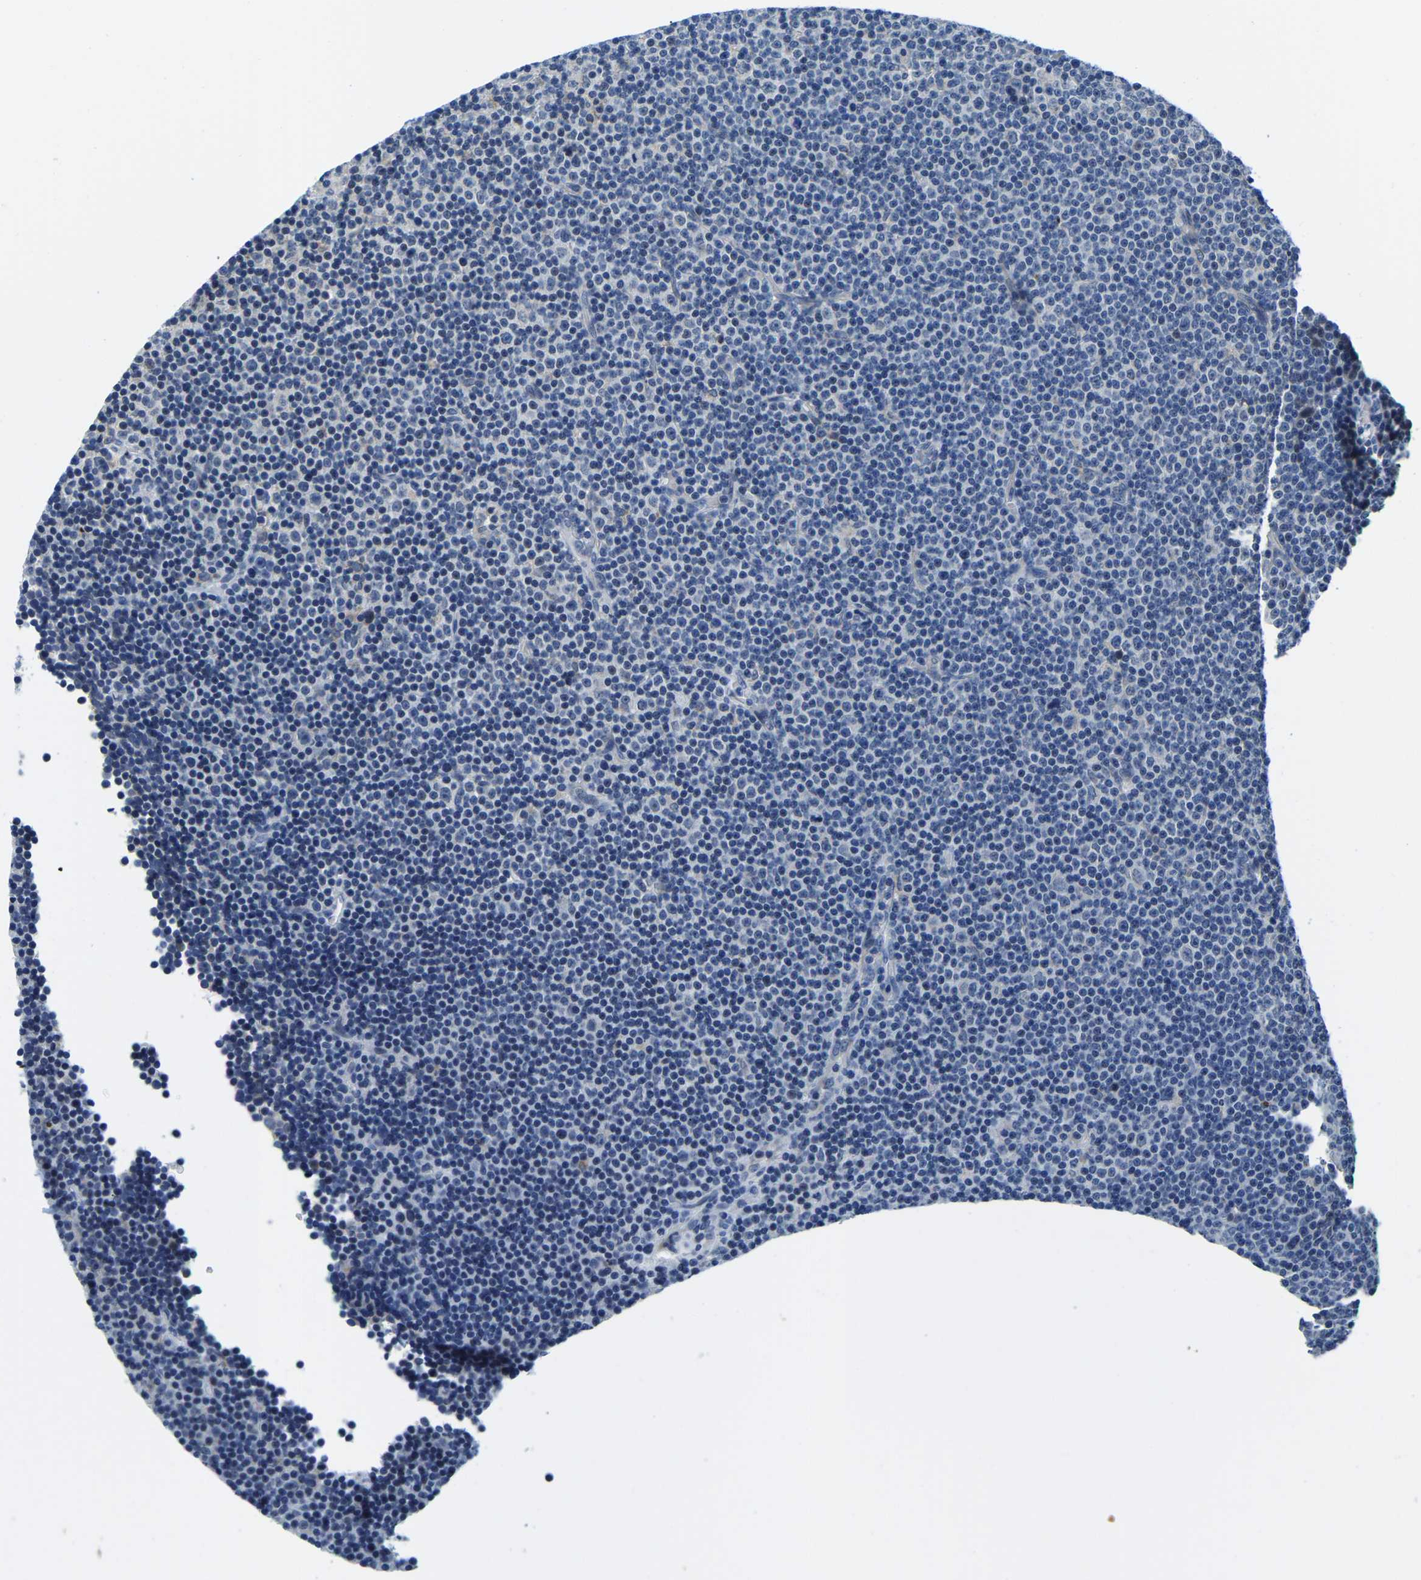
{"staining": {"intensity": "negative", "quantity": "none", "location": "none"}, "tissue": "lymphoma", "cell_type": "Tumor cells", "image_type": "cancer", "snomed": [{"axis": "morphology", "description": "Malignant lymphoma, non-Hodgkin's type, Low grade"}, {"axis": "topography", "description": "Lymph node"}], "caption": "This micrograph is of malignant lymphoma, non-Hodgkin's type (low-grade) stained with immunohistochemistry to label a protein in brown with the nuclei are counter-stained blue. There is no positivity in tumor cells.", "gene": "LIAS", "patient": {"sex": "female", "age": 67}}